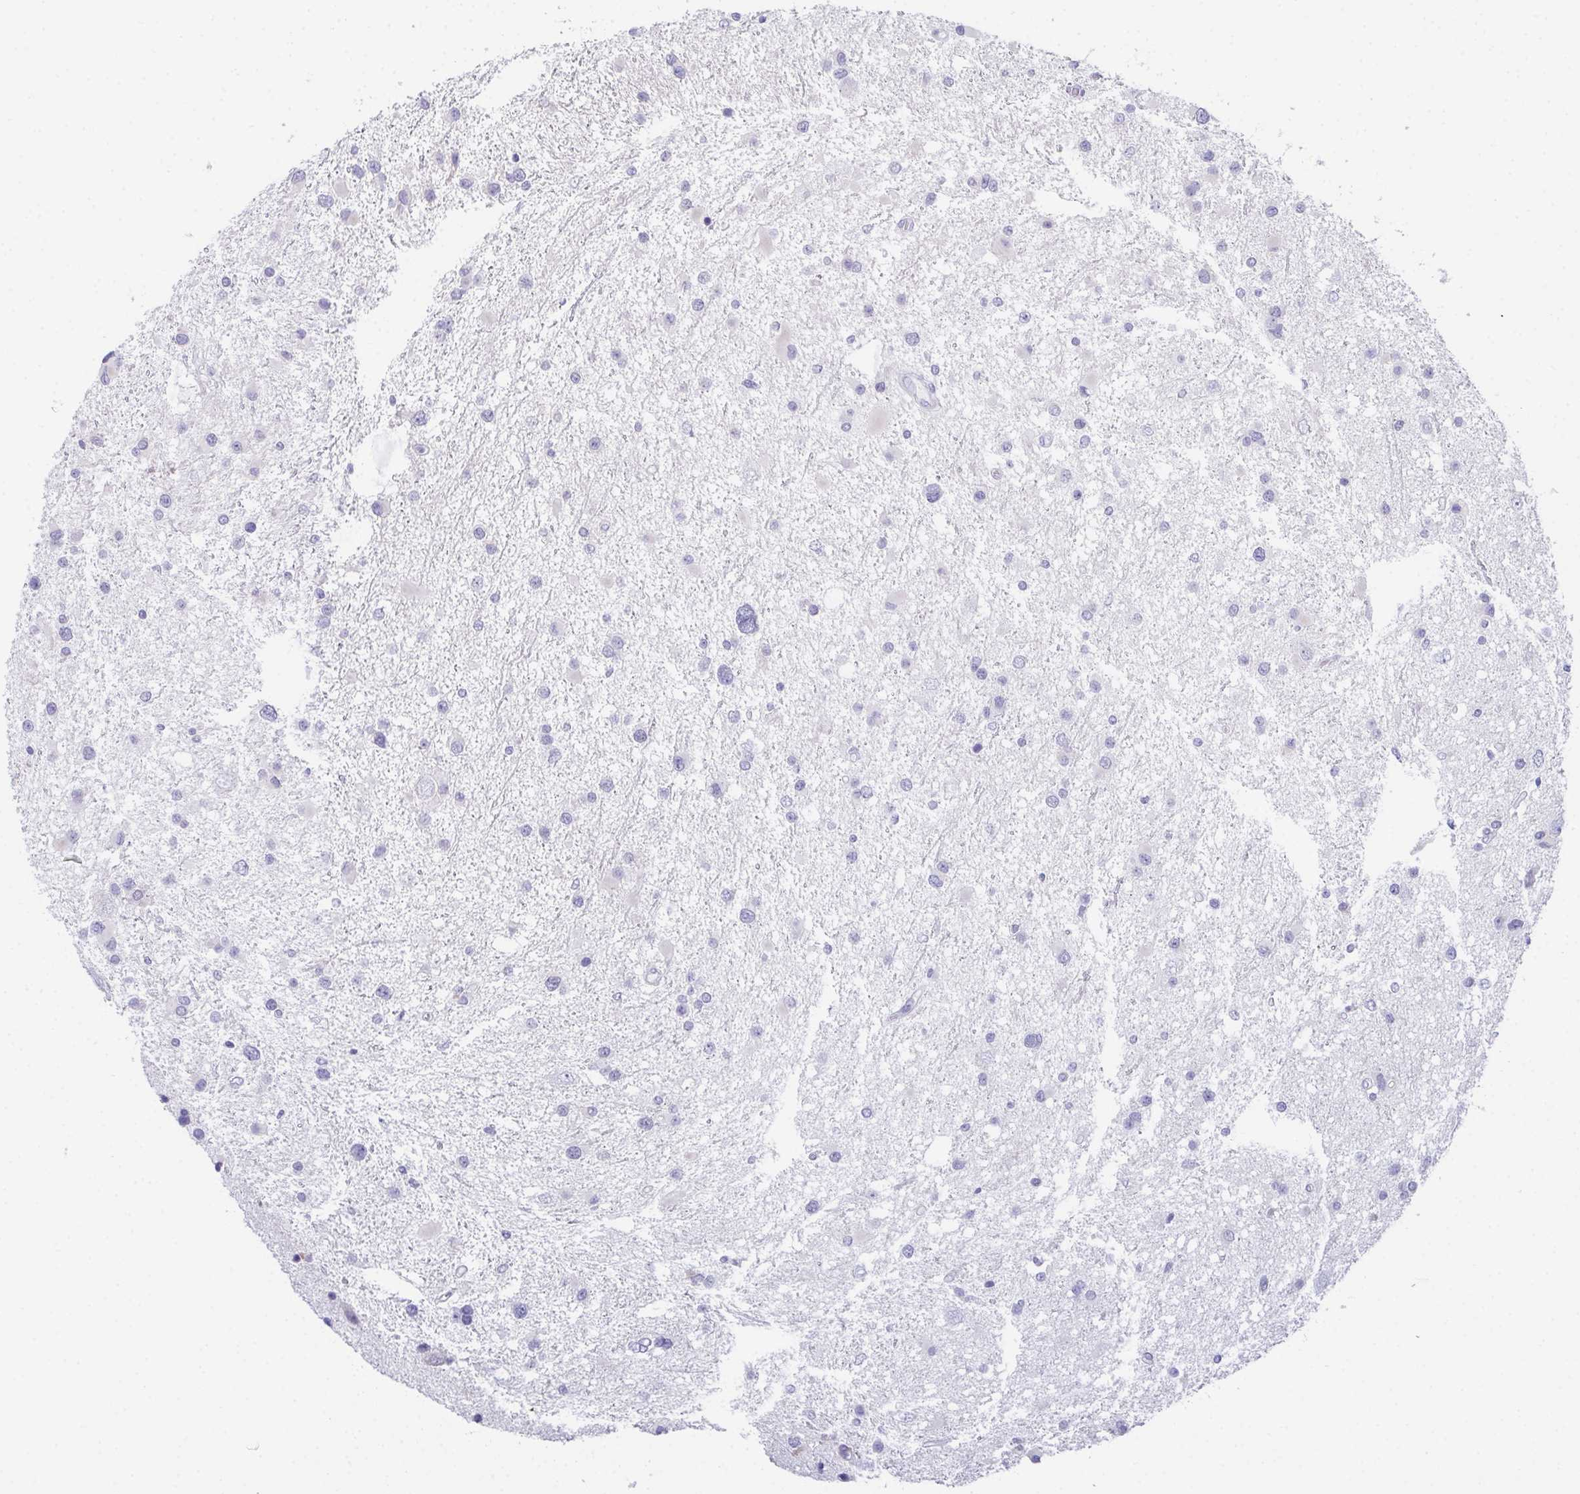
{"staining": {"intensity": "negative", "quantity": "none", "location": "none"}, "tissue": "glioma", "cell_type": "Tumor cells", "image_type": "cancer", "snomed": [{"axis": "morphology", "description": "Glioma, malignant, Low grade"}, {"axis": "topography", "description": "Brain"}], "caption": "Immunohistochemistry of malignant glioma (low-grade) displays no positivity in tumor cells.", "gene": "TEX19", "patient": {"sex": "female", "age": 32}}